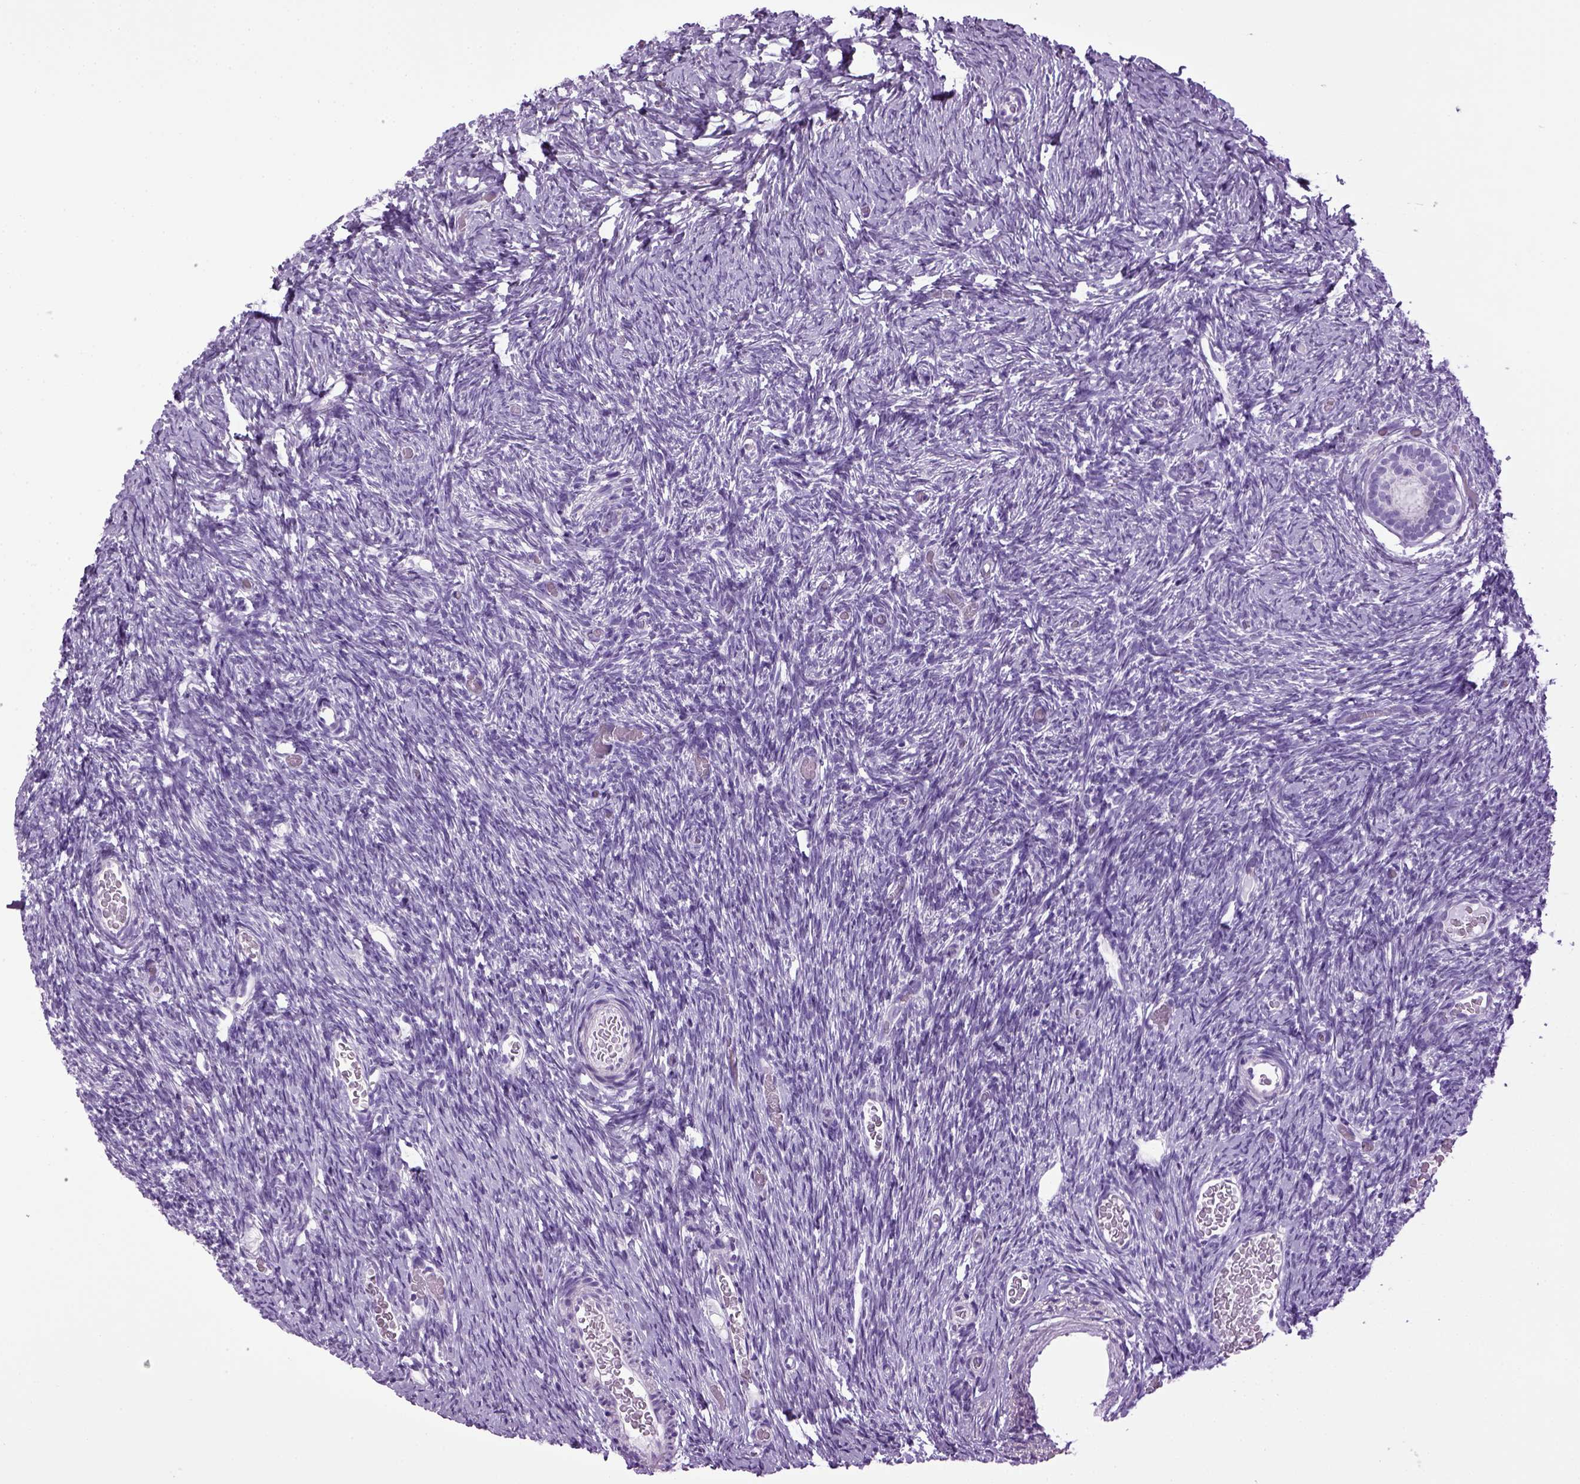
{"staining": {"intensity": "negative", "quantity": "none", "location": "none"}, "tissue": "ovary", "cell_type": "Follicle cells", "image_type": "normal", "snomed": [{"axis": "morphology", "description": "Normal tissue, NOS"}, {"axis": "topography", "description": "Ovary"}], "caption": "IHC histopathology image of normal ovary stained for a protein (brown), which reveals no expression in follicle cells.", "gene": "HMCN2", "patient": {"sex": "female", "age": 39}}